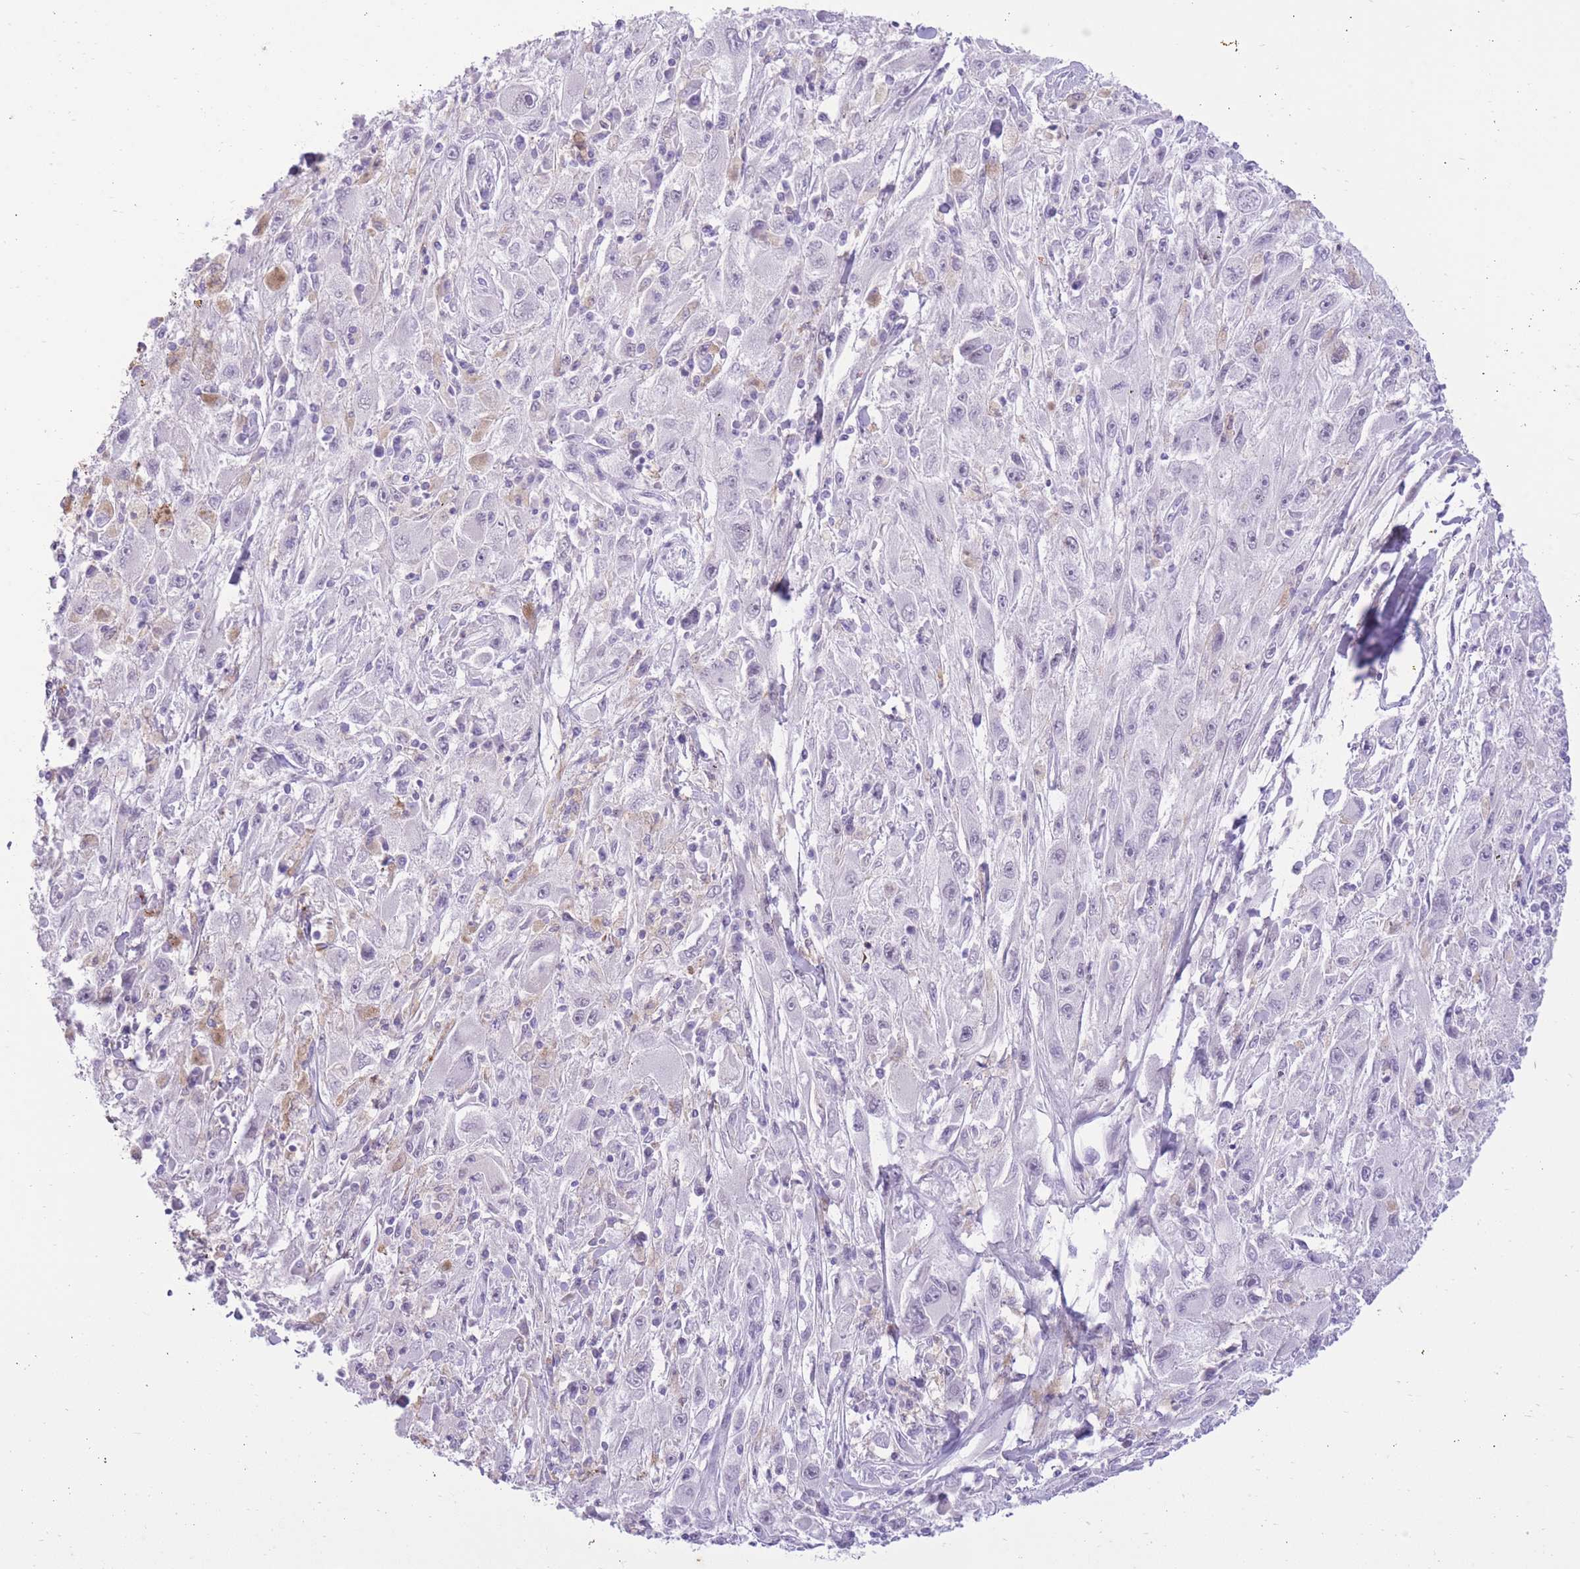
{"staining": {"intensity": "negative", "quantity": "none", "location": "none"}, "tissue": "melanoma", "cell_type": "Tumor cells", "image_type": "cancer", "snomed": [{"axis": "morphology", "description": "Malignant melanoma, Metastatic site"}, {"axis": "topography", "description": "Skin"}], "caption": "Melanoma stained for a protein using IHC reveals no staining tumor cells.", "gene": "MEIS3", "patient": {"sex": "male", "age": 53}}